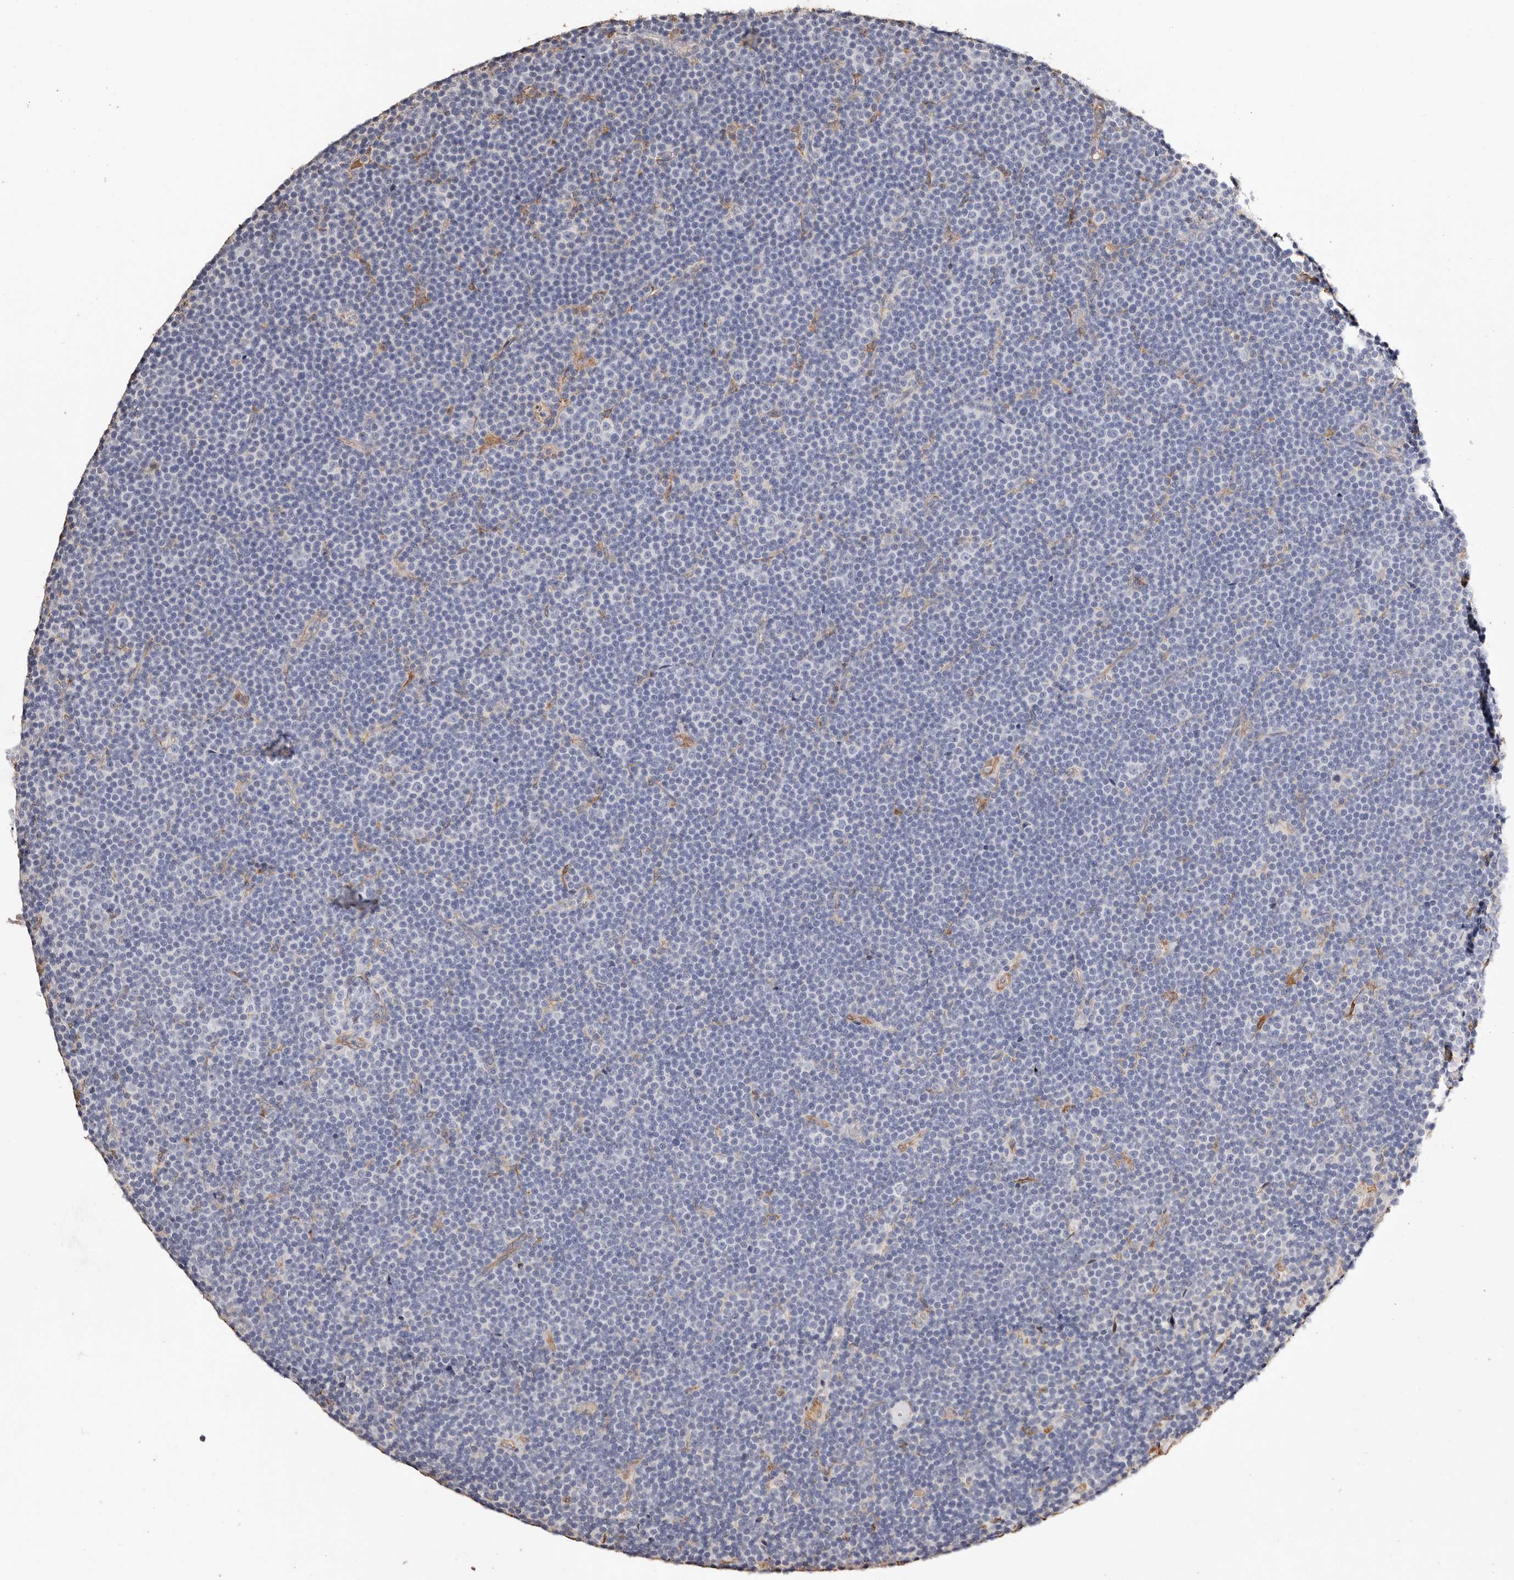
{"staining": {"intensity": "negative", "quantity": "none", "location": "none"}, "tissue": "lymphoma", "cell_type": "Tumor cells", "image_type": "cancer", "snomed": [{"axis": "morphology", "description": "Malignant lymphoma, non-Hodgkin's type, Low grade"}, {"axis": "topography", "description": "Lymph node"}], "caption": "A high-resolution histopathology image shows immunohistochemistry staining of lymphoma, which displays no significant positivity in tumor cells.", "gene": "TGM2", "patient": {"sex": "female", "age": 67}}